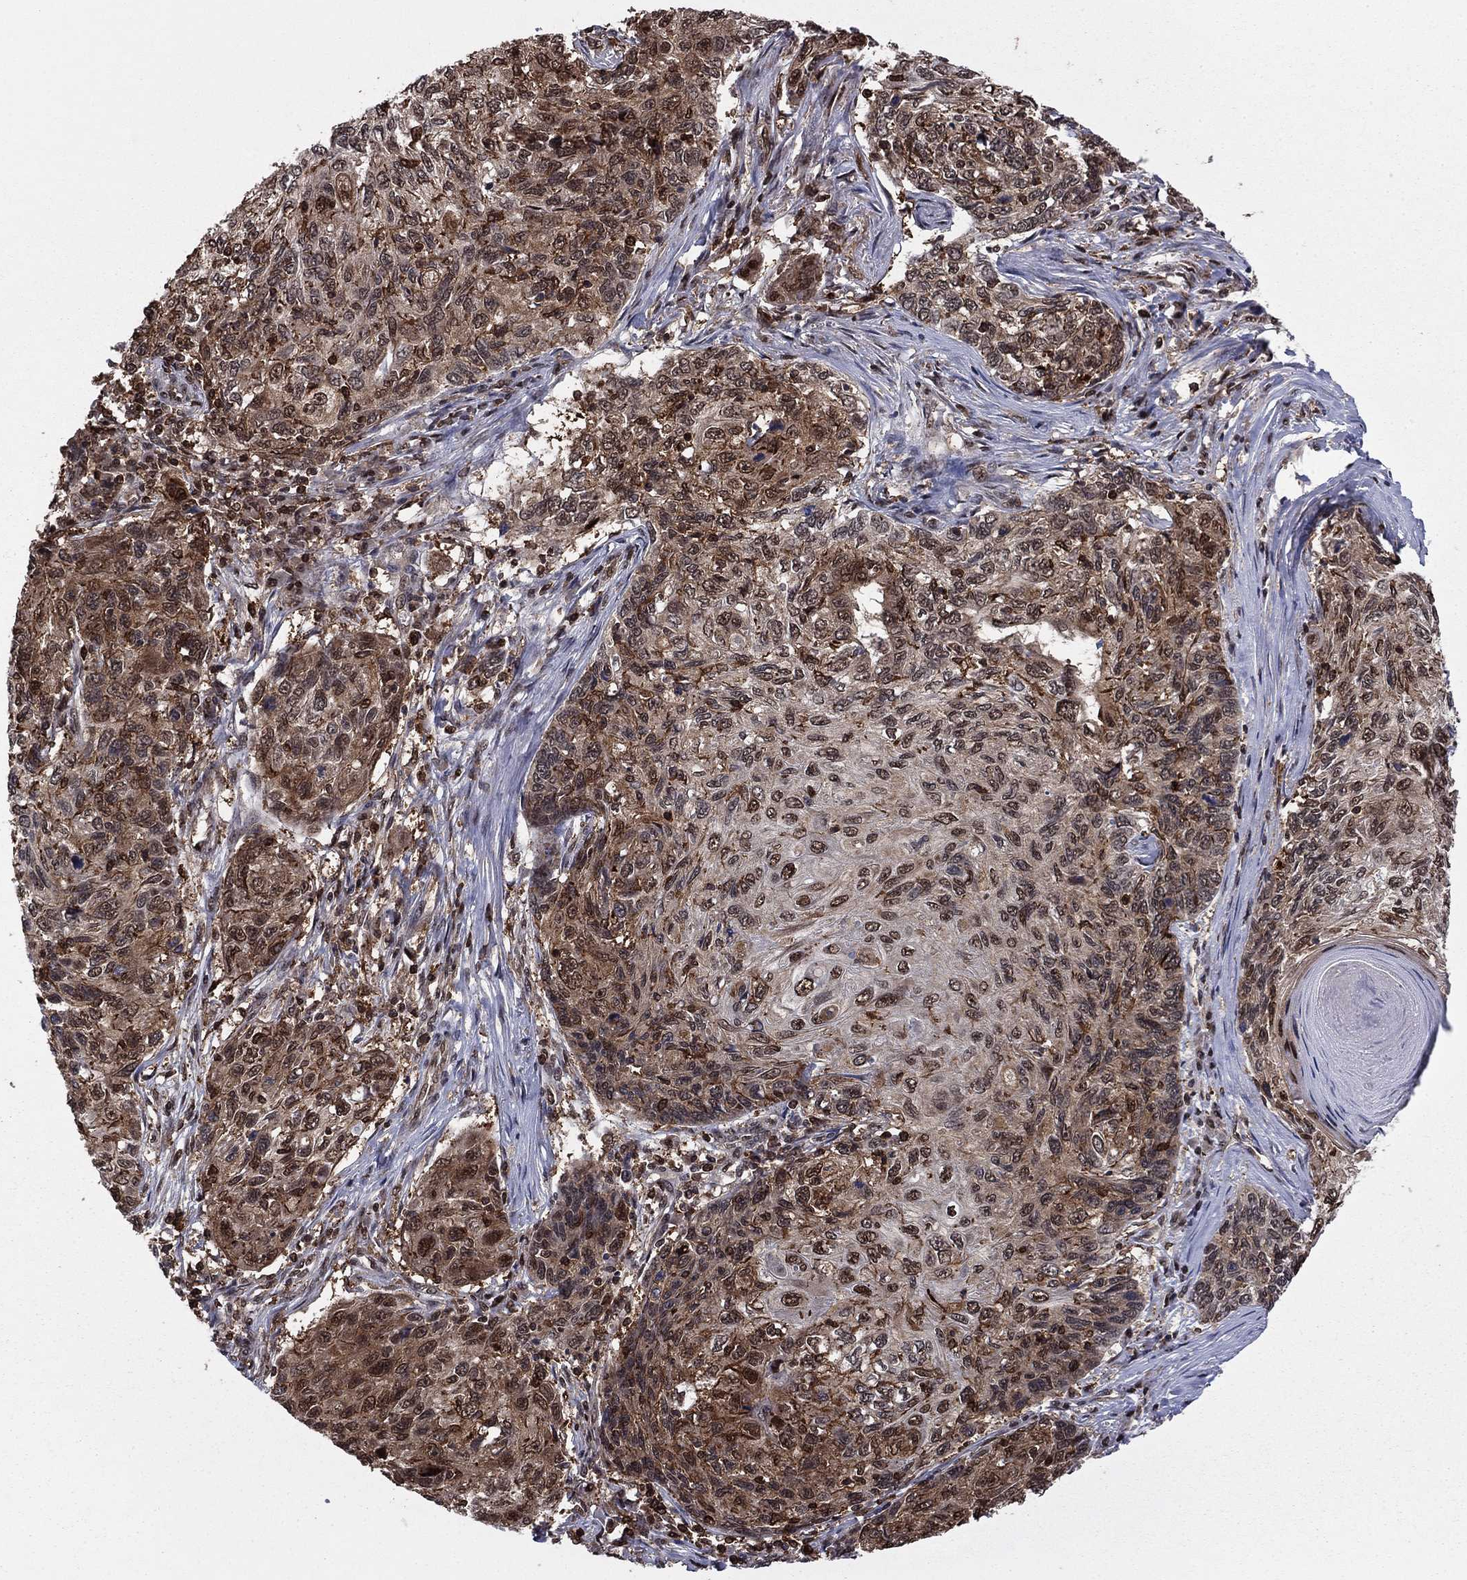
{"staining": {"intensity": "moderate", "quantity": "25%-75%", "location": "cytoplasmic/membranous,nuclear"}, "tissue": "skin cancer", "cell_type": "Tumor cells", "image_type": "cancer", "snomed": [{"axis": "morphology", "description": "Squamous cell carcinoma, NOS"}, {"axis": "topography", "description": "Skin"}], "caption": "Immunohistochemical staining of skin squamous cell carcinoma reveals medium levels of moderate cytoplasmic/membranous and nuclear protein expression in about 25%-75% of tumor cells.", "gene": "PSMD2", "patient": {"sex": "male", "age": 92}}